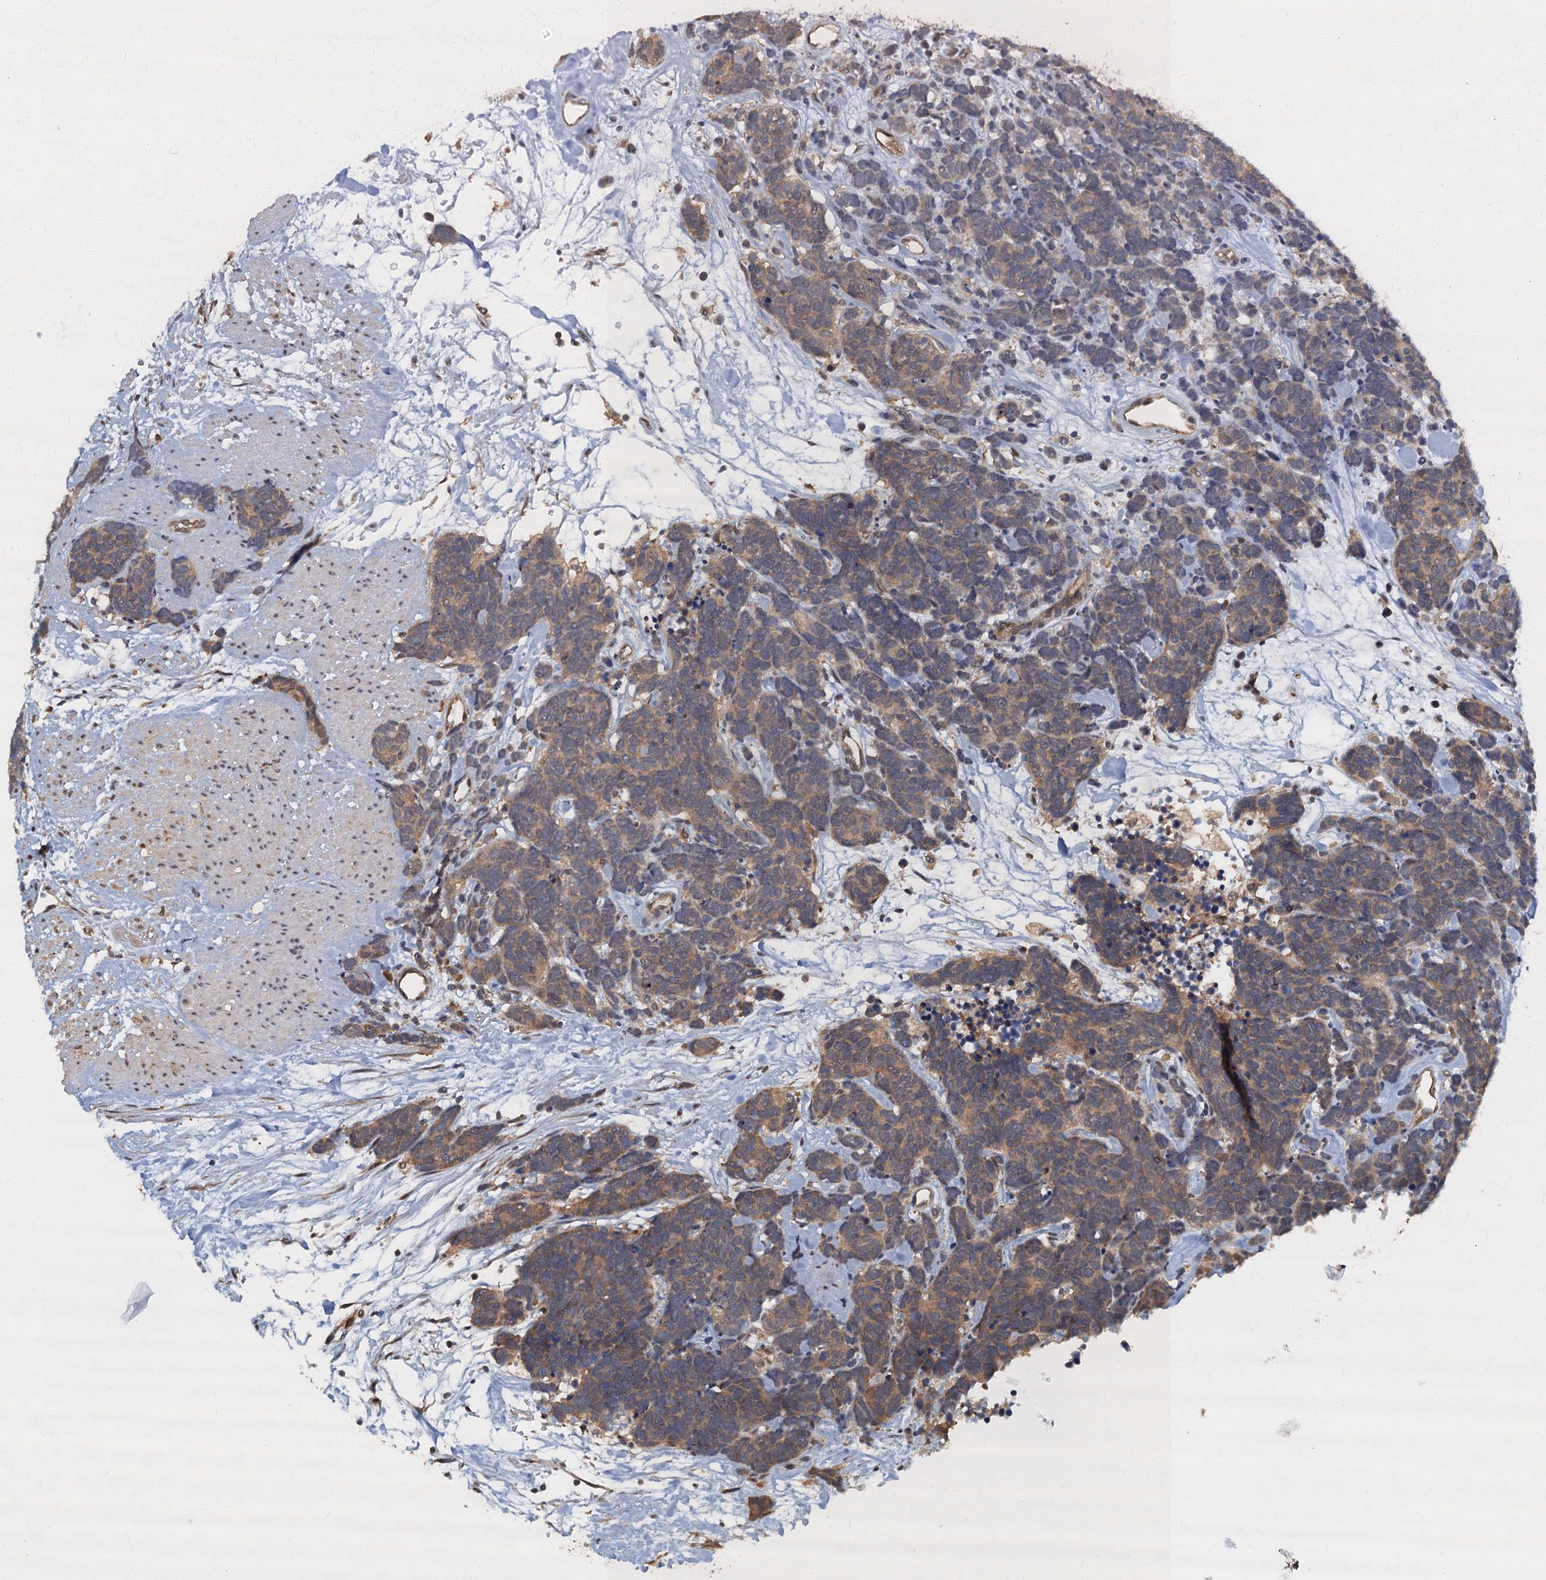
{"staining": {"intensity": "moderate", "quantity": "25%-75%", "location": "cytoplasmic/membranous"}, "tissue": "carcinoid", "cell_type": "Tumor cells", "image_type": "cancer", "snomed": [{"axis": "morphology", "description": "Carcinoma, NOS"}, {"axis": "morphology", "description": "Carcinoid, malignant, NOS"}, {"axis": "topography", "description": "Urinary bladder"}], "caption": "Immunohistochemistry photomicrograph of neoplastic tissue: human carcinoid (malignant) stained using immunohistochemistry exhibits medium levels of moderate protein expression localized specifically in the cytoplasmic/membranous of tumor cells, appearing as a cytoplasmic/membranous brown color.", "gene": "TBCK", "patient": {"sex": "male", "age": 57}}